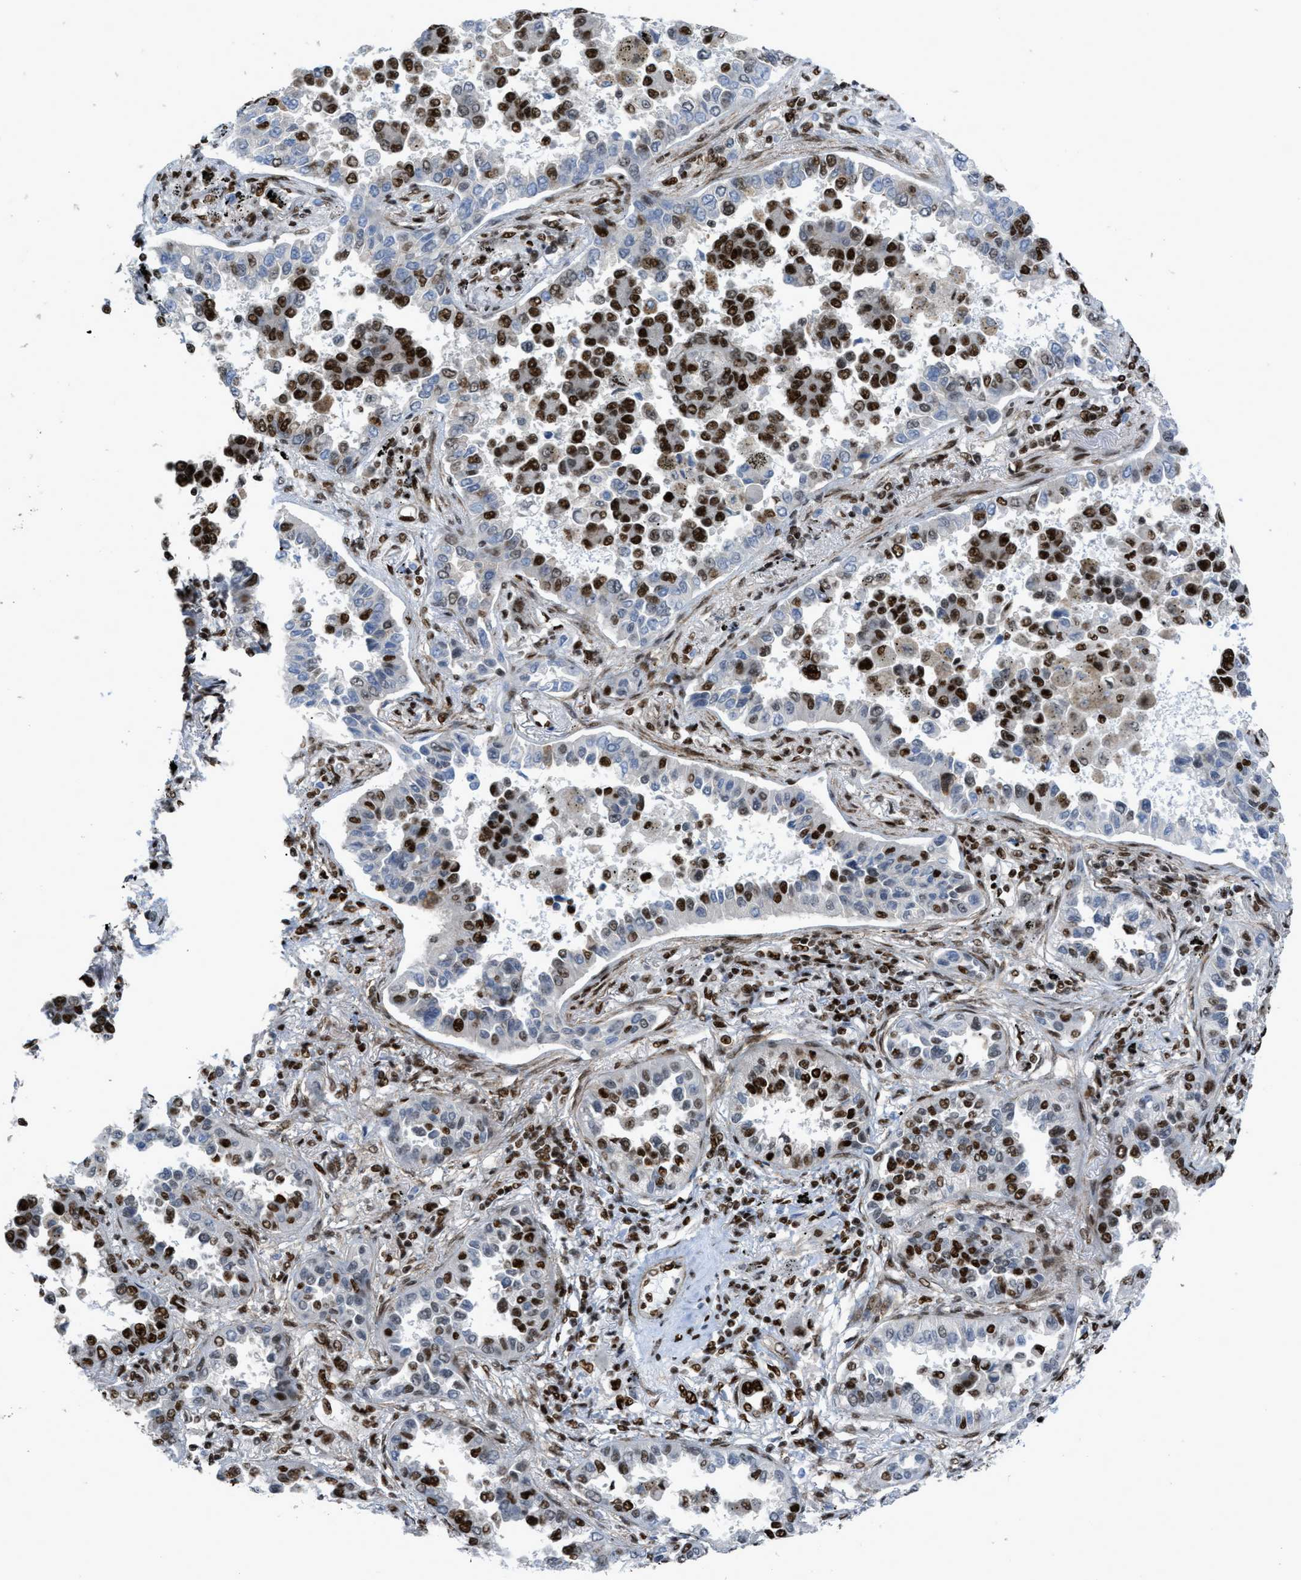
{"staining": {"intensity": "strong", "quantity": "25%-75%", "location": "nuclear"}, "tissue": "lung cancer", "cell_type": "Tumor cells", "image_type": "cancer", "snomed": [{"axis": "morphology", "description": "Normal tissue, NOS"}, {"axis": "morphology", "description": "Adenocarcinoma, NOS"}, {"axis": "topography", "description": "Lung"}], "caption": "IHC of lung adenocarcinoma shows high levels of strong nuclear positivity in about 25%-75% of tumor cells. (DAB (3,3'-diaminobenzidine) IHC with brightfield microscopy, high magnification).", "gene": "ZNF207", "patient": {"sex": "male", "age": 59}}